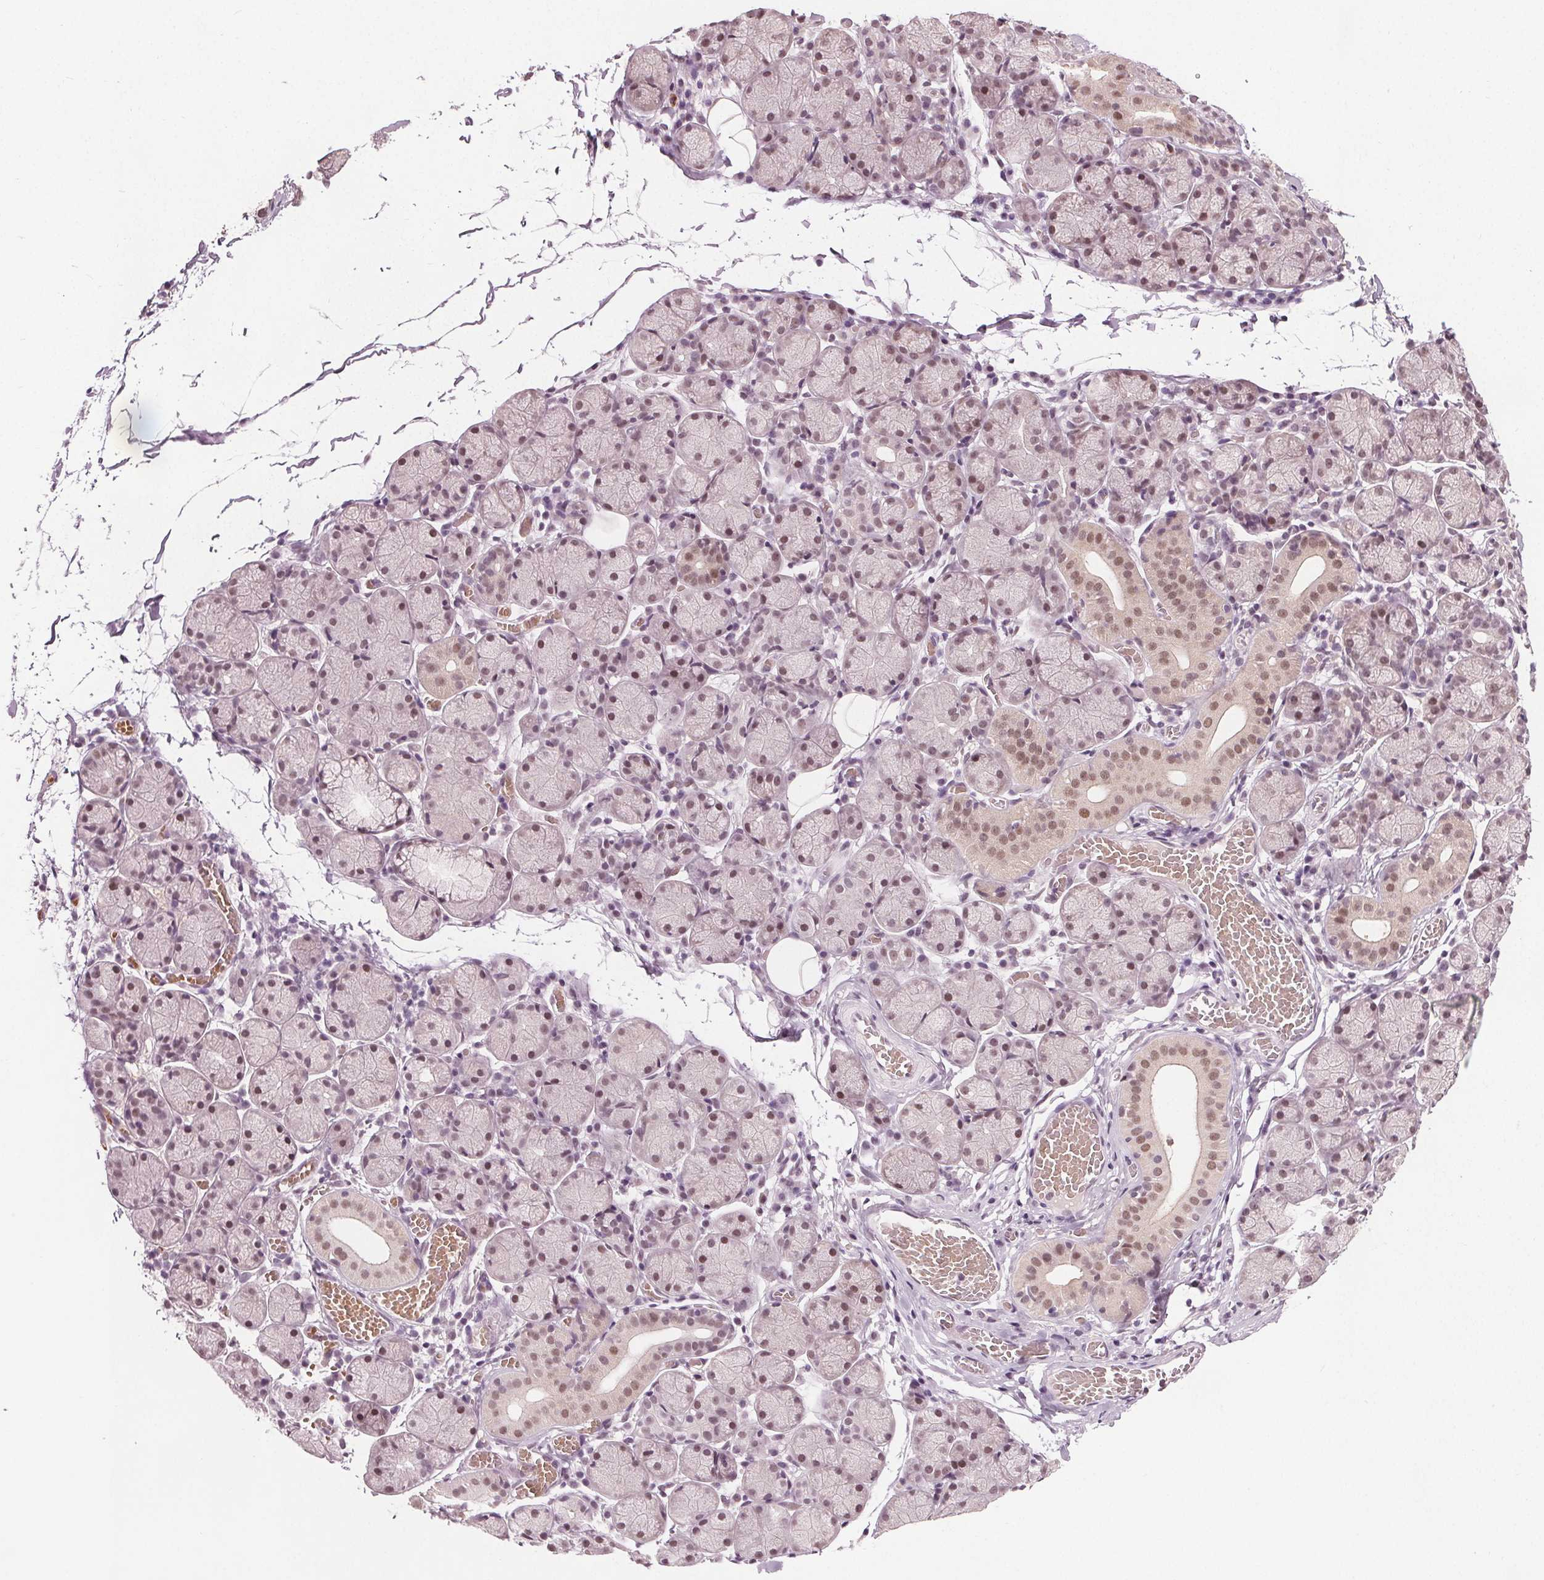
{"staining": {"intensity": "moderate", "quantity": "25%-75%", "location": "nuclear"}, "tissue": "salivary gland", "cell_type": "Glandular cells", "image_type": "normal", "snomed": [{"axis": "morphology", "description": "Normal tissue, NOS"}, {"axis": "topography", "description": "Salivary gland"}], "caption": "An image showing moderate nuclear staining in approximately 25%-75% of glandular cells in unremarkable salivary gland, as visualized by brown immunohistochemical staining.", "gene": "IWS1", "patient": {"sex": "female", "age": 24}}